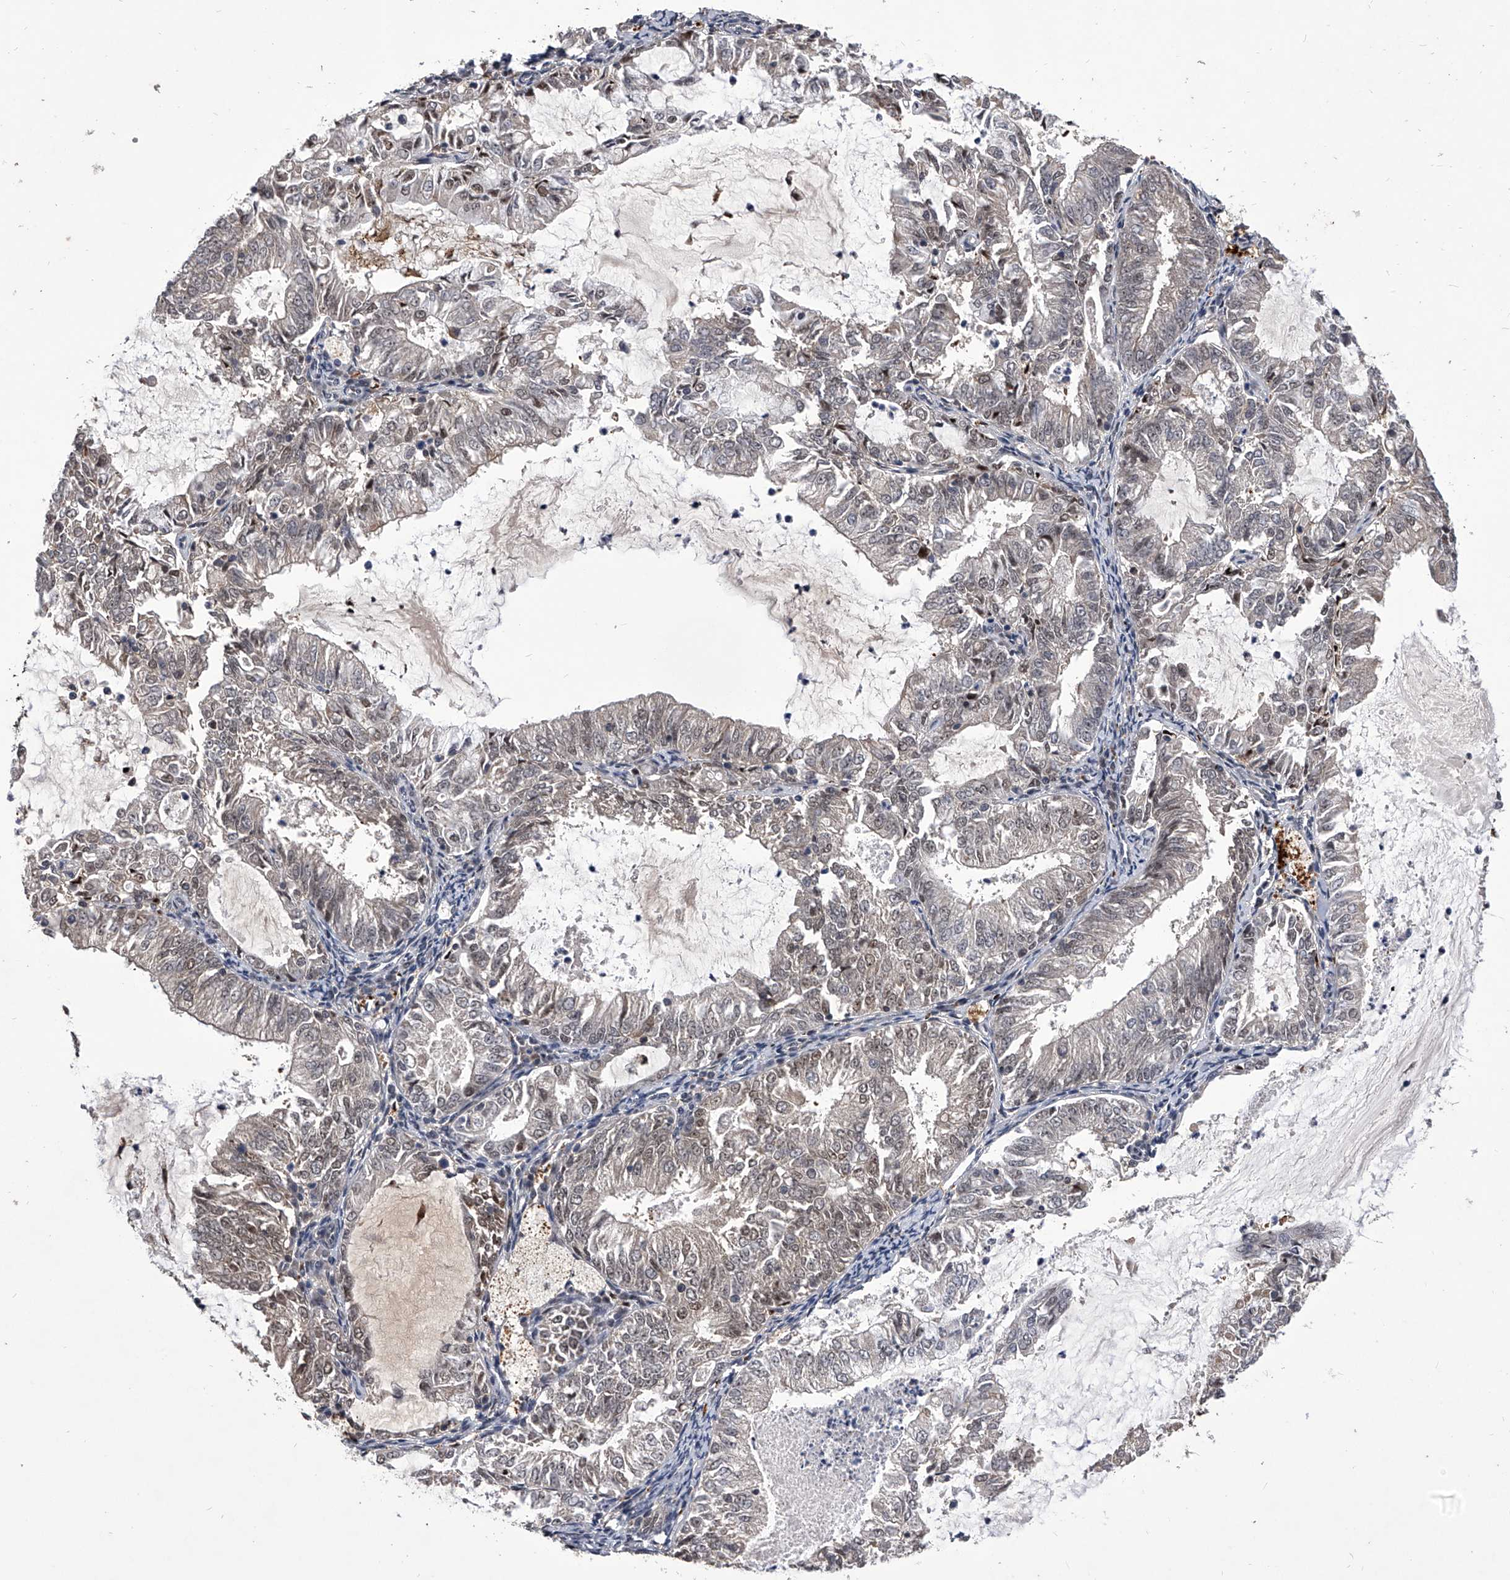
{"staining": {"intensity": "weak", "quantity": "25%-75%", "location": "nuclear"}, "tissue": "endometrial cancer", "cell_type": "Tumor cells", "image_type": "cancer", "snomed": [{"axis": "morphology", "description": "Adenocarcinoma, NOS"}, {"axis": "topography", "description": "Endometrium"}], "caption": "High-power microscopy captured an immunohistochemistry (IHC) image of endometrial cancer, revealing weak nuclear expression in about 25%-75% of tumor cells. (Stains: DAB (3,3'-diaminobenzidine) in brown, nuclei in blue, Microscopy: brightfield microscopy at high magnification).", "gene": "CMTR1", "patient": {"sex": "female", "age": 57}}